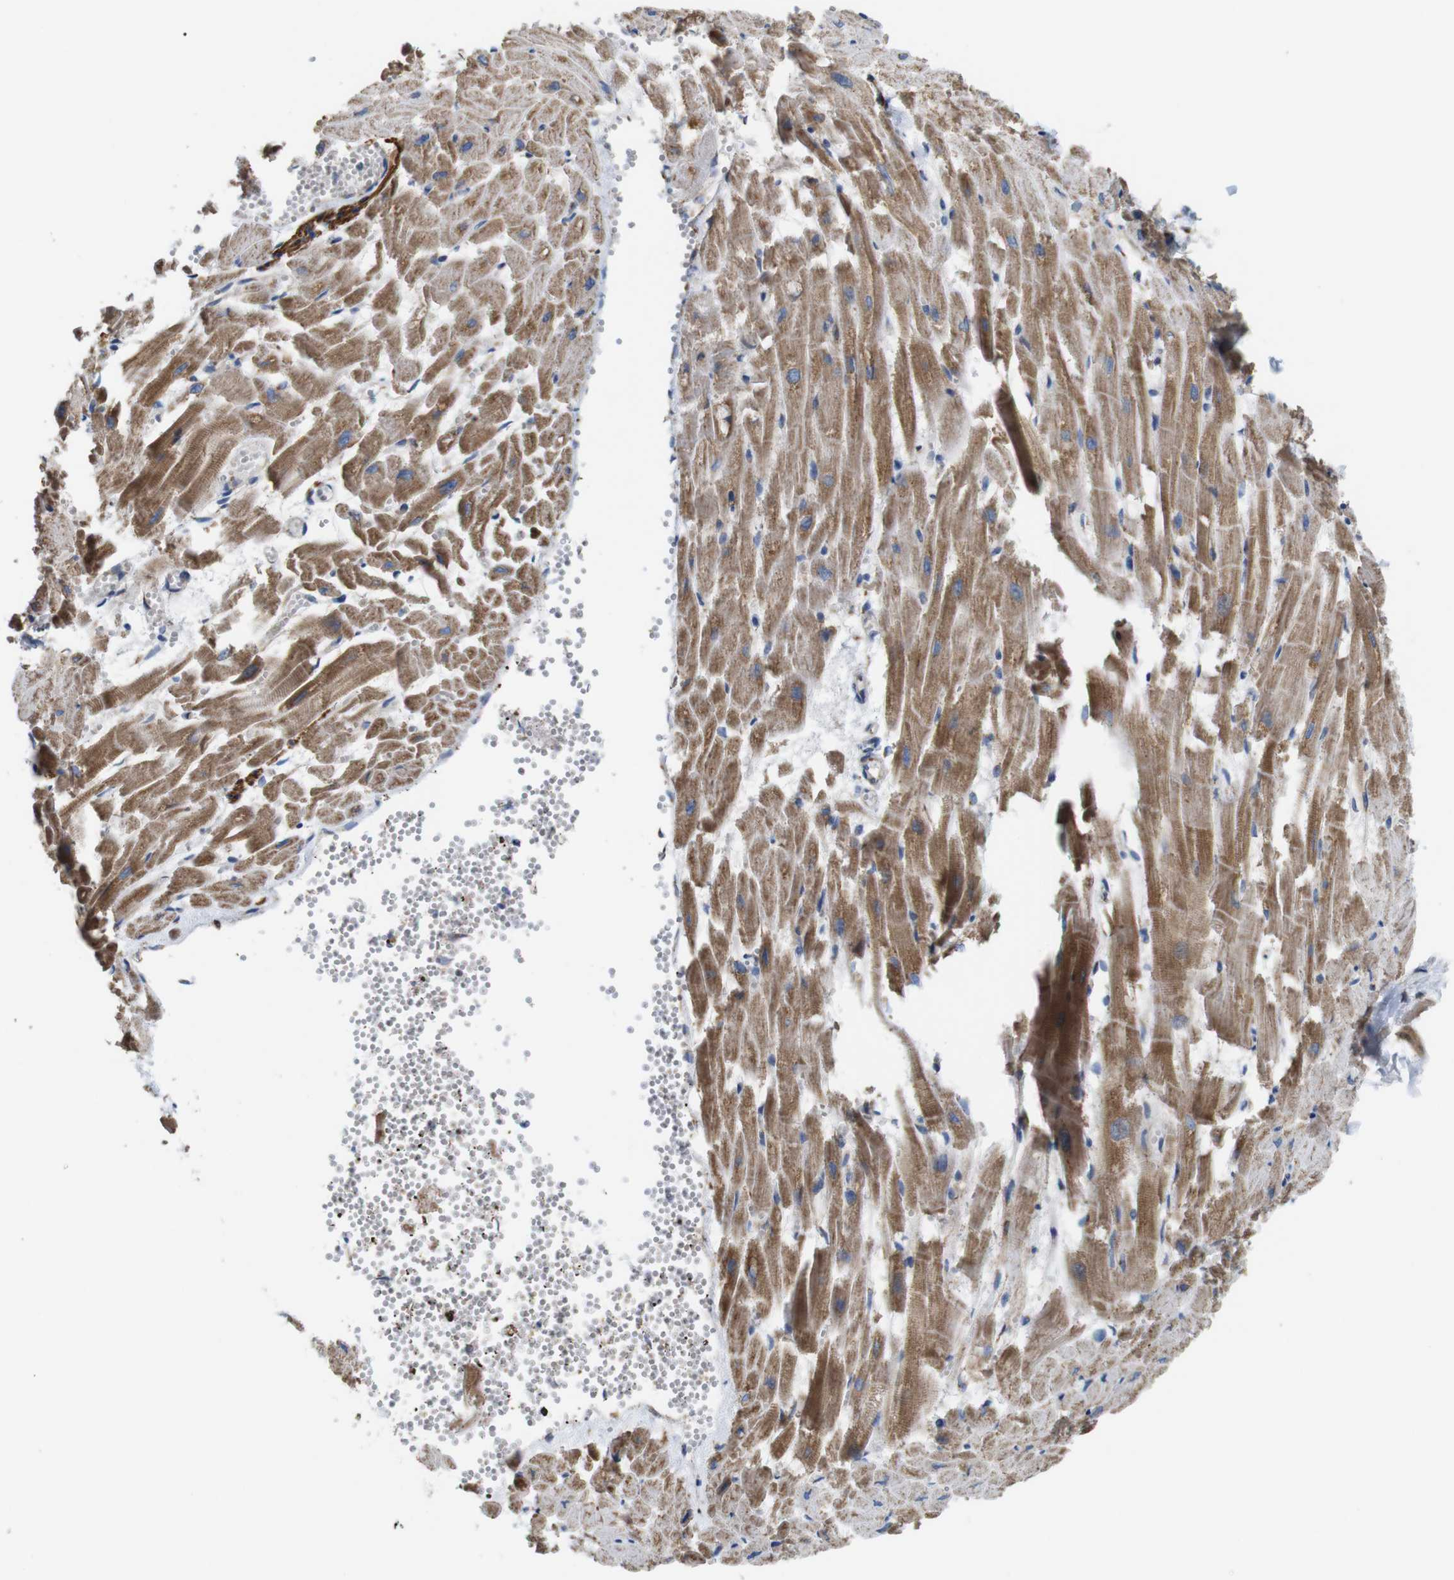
{"staining": {"intensity": "moderate", "quantity": ">75%", "location": "cytoplasmic/membranous"}, "tissue": "heart muscle", "cell_type": "Cardiomyocytes", "image_type": "normal", "snomed": [{"axis": "morphology", "description": "Normal tissue, NOS"}, {"axis": "topography", "description": "Heart"}], "caption": "An immunohistochemistry (IHC) image of normal tissue is shown. Protein staining in brown labels moderate cytoplasmic/membranous positivity in heart muscle within cardiomyocytes.", "gene": "EFCAB14", "patient": {"sex": "female", "age": 19}}